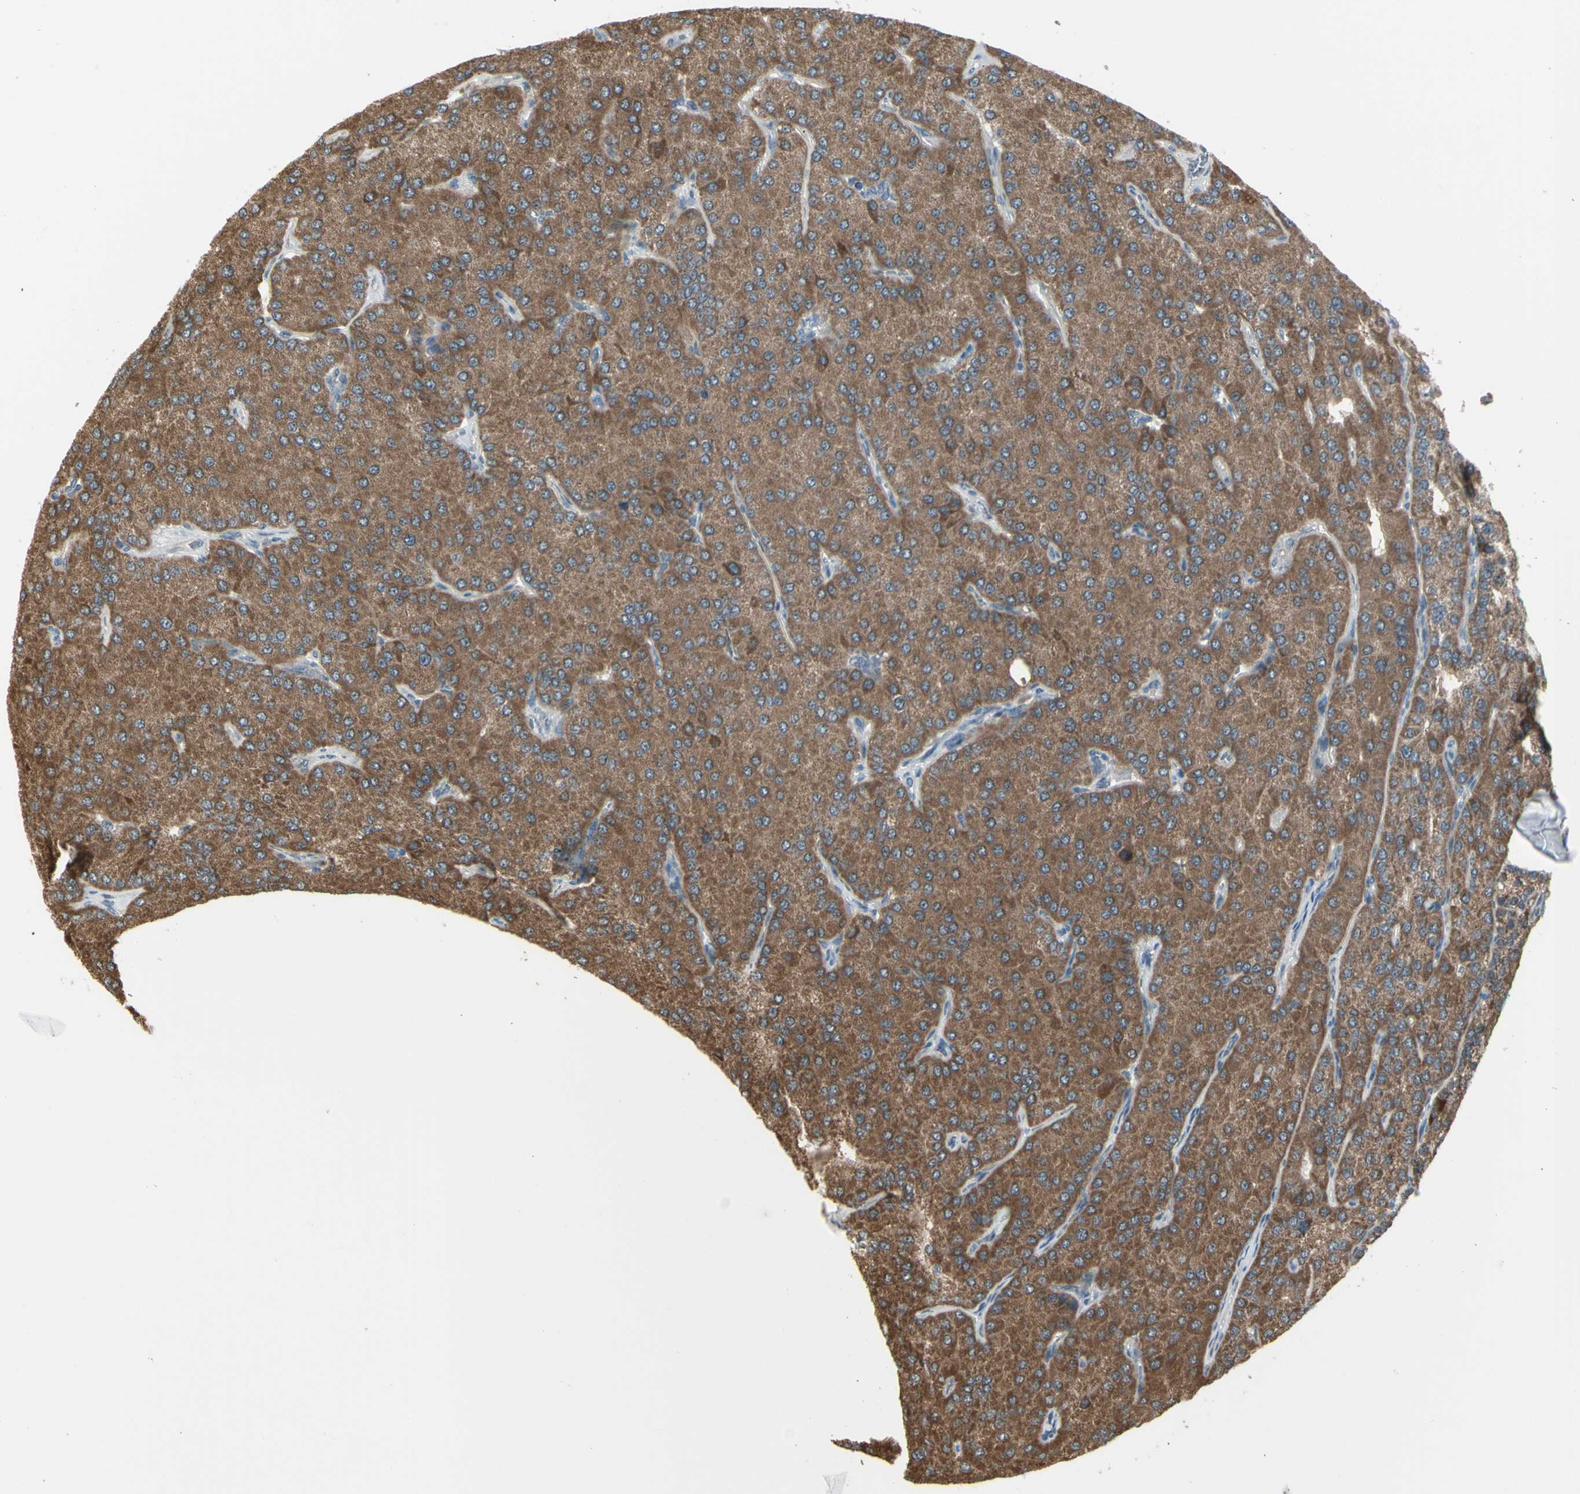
{"staining": {"intensity": "strong", "quantity": ">75%", "location": "cytoplasmic/membranous"}, "tissue": "parathyroid gland", "cell_type": "Glandular cells", "image_type": "normal", "snomed": [{"axis": "morphology", "description": "Normal tissue, NOS"}, {"axis": "morphology", "description": "Adenoma, NOS"}, {"axis": "topography", "description": "Parathyroid gland"}], "caption": "An image of human parathyroid gland stained for a protein shows strong cytoplasmic/membranous brown staining in glandular cells. The protein is shown in brown color, while the nuclei are stained blue.", "gene": "NAXD", "patient": {"sex": "female", "age": 86}}